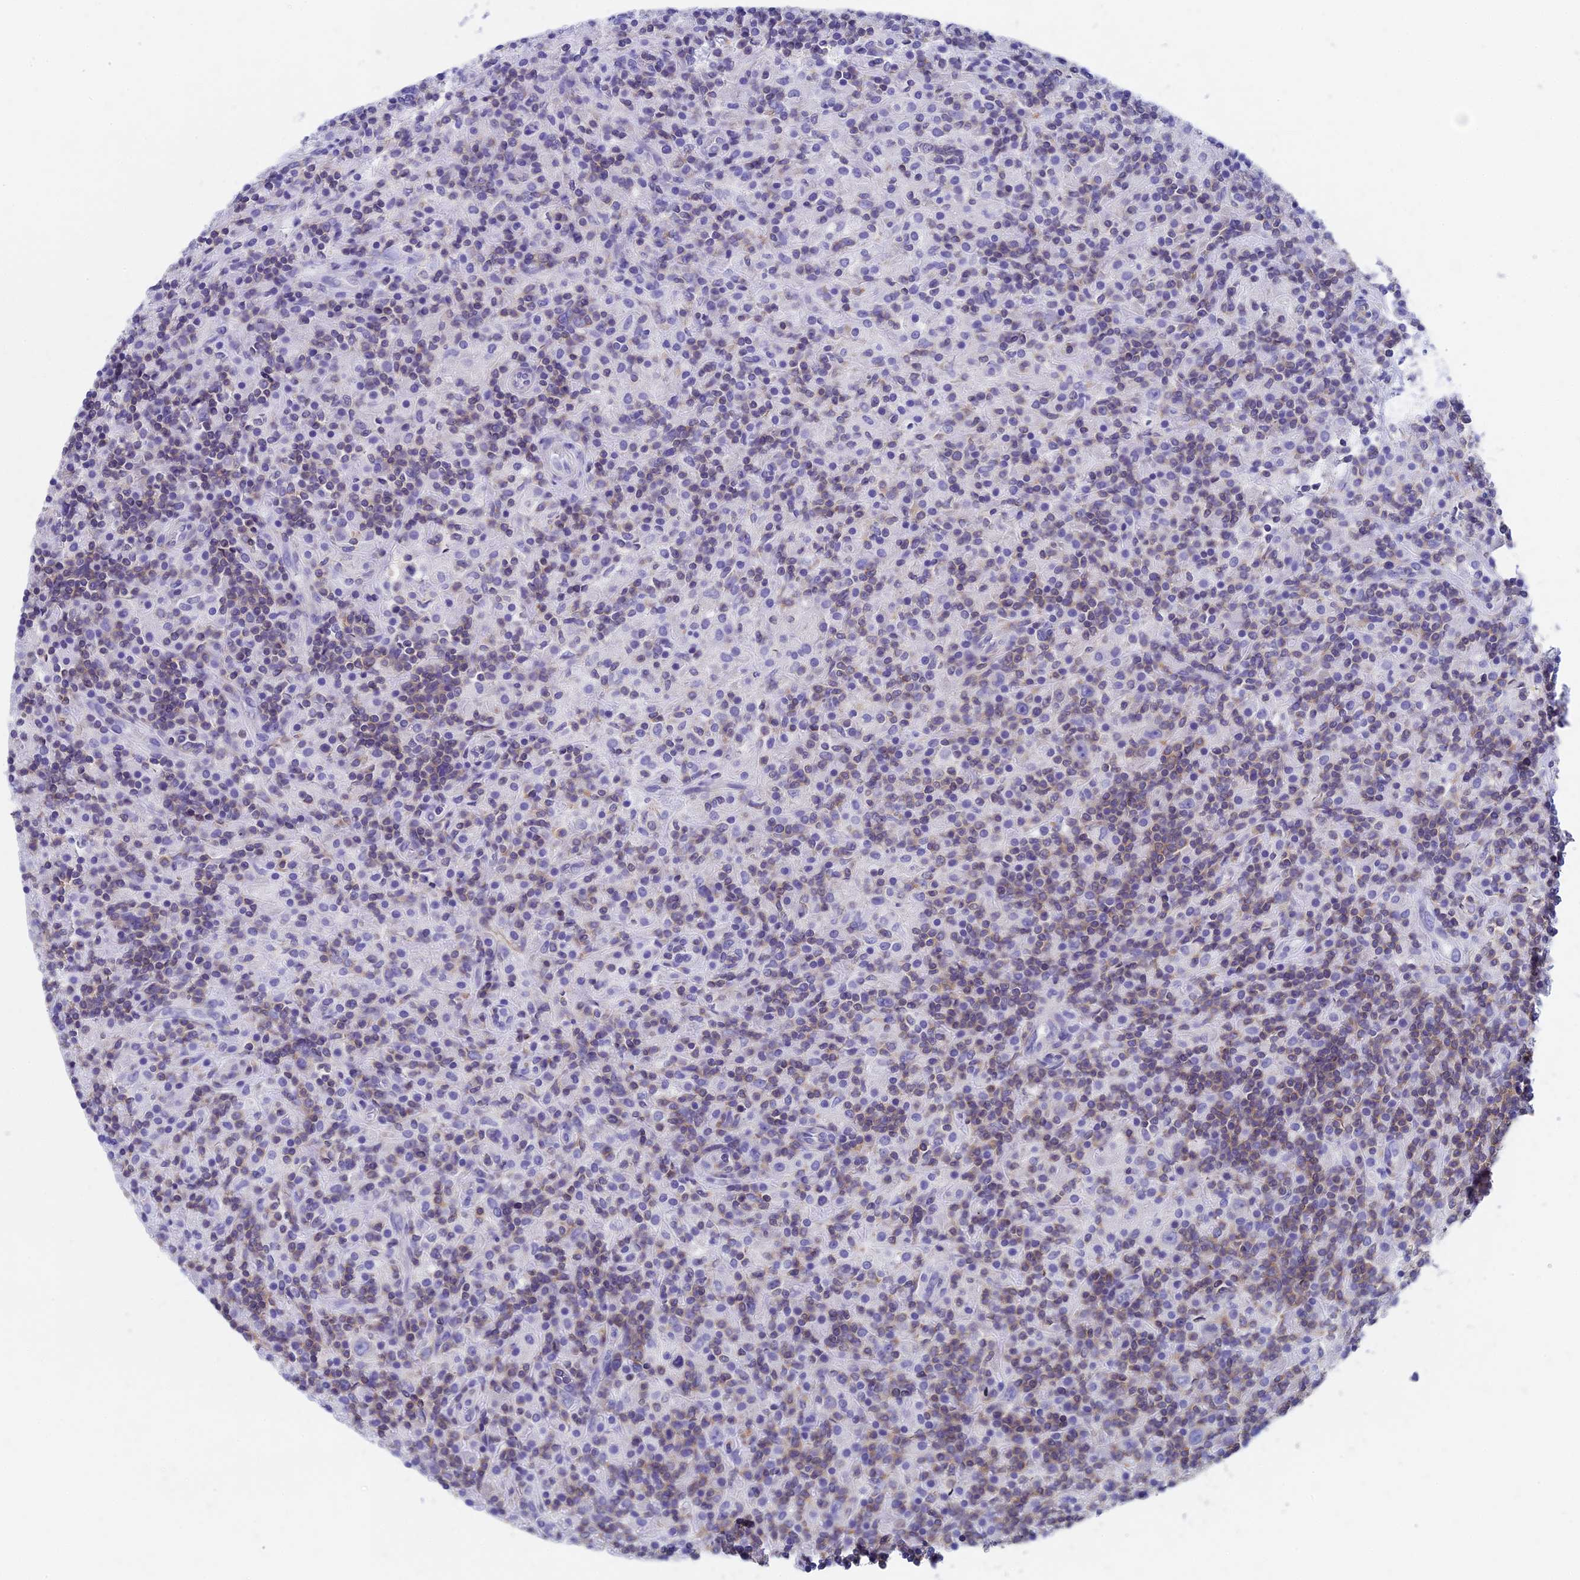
{"staining": {"intensity": "negative", "quantity": "none", "location": "none"}, "tissue": "lymphoma", "cell_type": "Tumor cells", "image_type": "cancer", "snomed": [{"axis": "morphology", "description": "Hodgkin's disease, NOS"}, {"axis": "topography", "description": "Lymph node"}], "caption": "The immunohistochemistry photomicrograph has no significant expression in tumor cells of lymphoma tissue. The staining is performed using DAB (3,3'-diaminobenzidine) brown chromogen with nuclei counter-stained in using hematoxylin.", "gene": "SEPTIN1", "patient": {"sex": "male", "age": 70}}